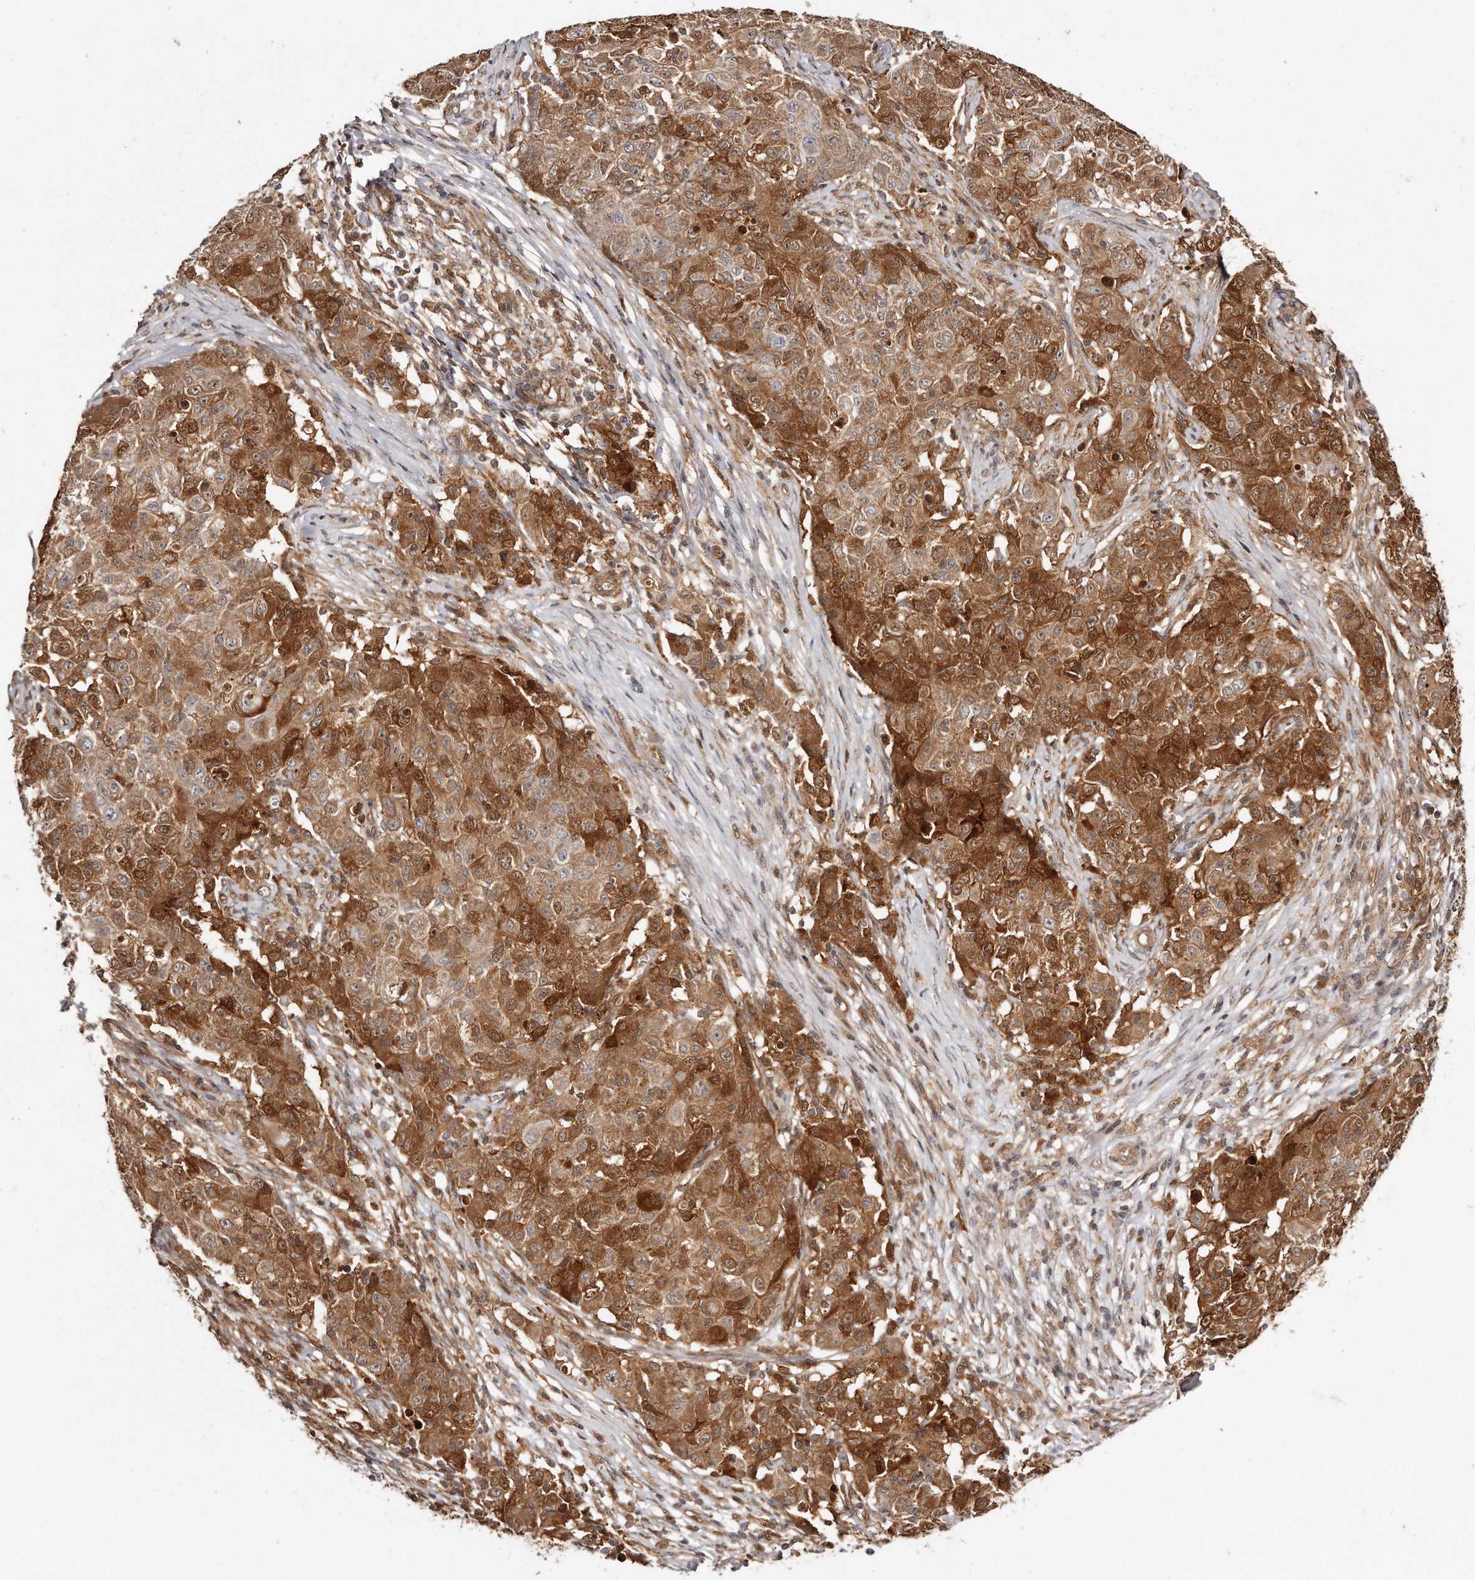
{"staining": {"intensity": "strong", "quantity": ">75%", "location": "cytoplasmic/membranous"}, "tissue": "ovarian cancer", "cell_type": "Tumor cells", "image_type": "cancer", "snomed": [{"axis": "morphology", "description": "Carcinoma, endometroid"}, {"axis": "topography", "description": "Ovary"}], "caption": "DAB immunohistochemical staining of human endometroid carcinoma (ovarian) shows strong cytoplasmic/membranous protein positivity in approximately >75% of tumor cells.", "gene": "GBP4", "patient": {"sex": "female", "age": 42}}